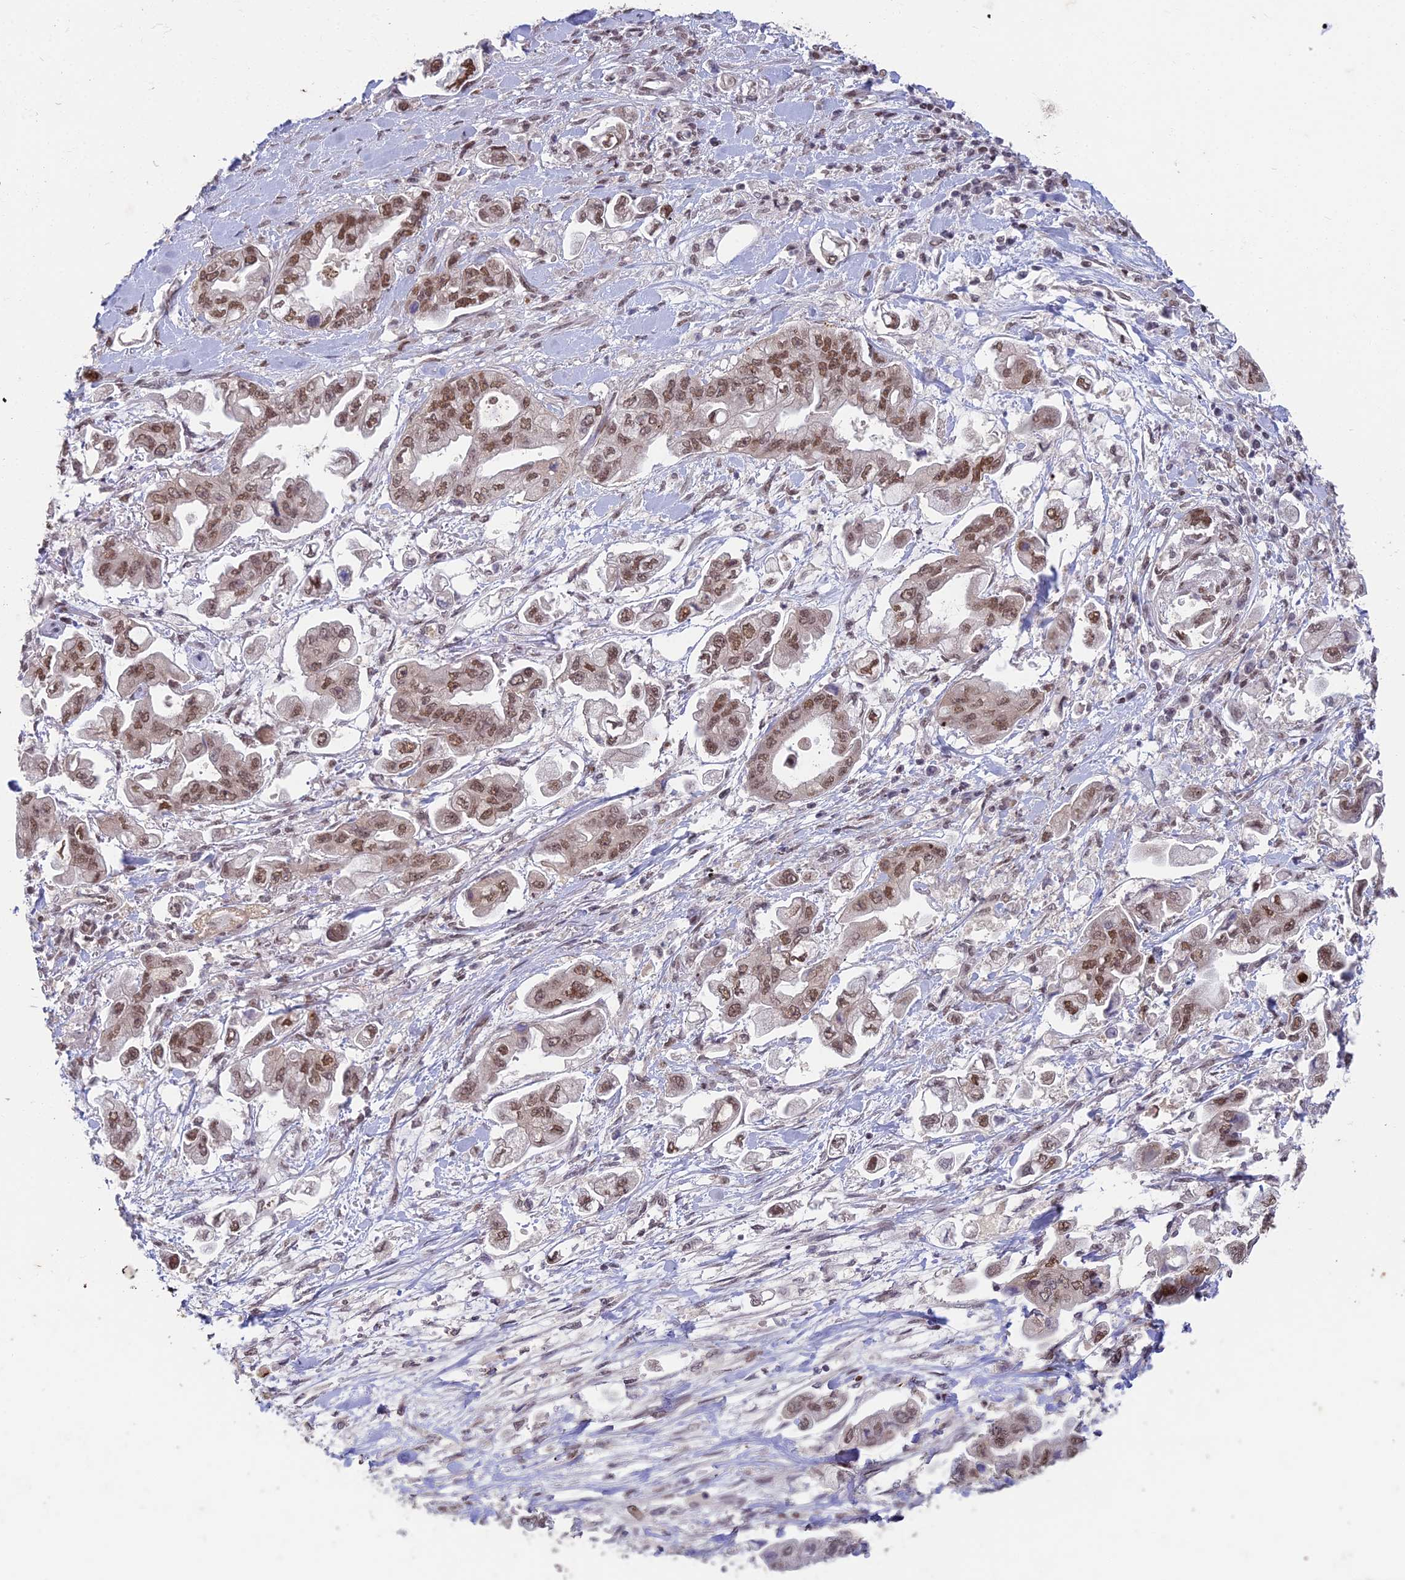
{"staining": {"intensity": "moderate", "quantity": ">75%", "location": "nuclear"}, "tissue": "stomach cancer", "cell_type": "Tumor cells", "image_type": "cancer", "snomed": [{"axis": "morphology", "description": "Adenocarcinoma, NOS"}, {"axis": "topography", "description": "Stomach"}], "caption": "Immunohistochemistry (IHC) staining of stomach cancer (adenocarcinoma), which reveals medium levels of moderate nuclear positivity in approximately >75% of tumor cells indicating moderate nuclear protein staining. The staining was performed using DAB (brown) for protein detection and nuclei were counterstained in hematoxylin (blue).", "gene": "ABHD17A", "patient": {"sex": "male", "age": 62}}